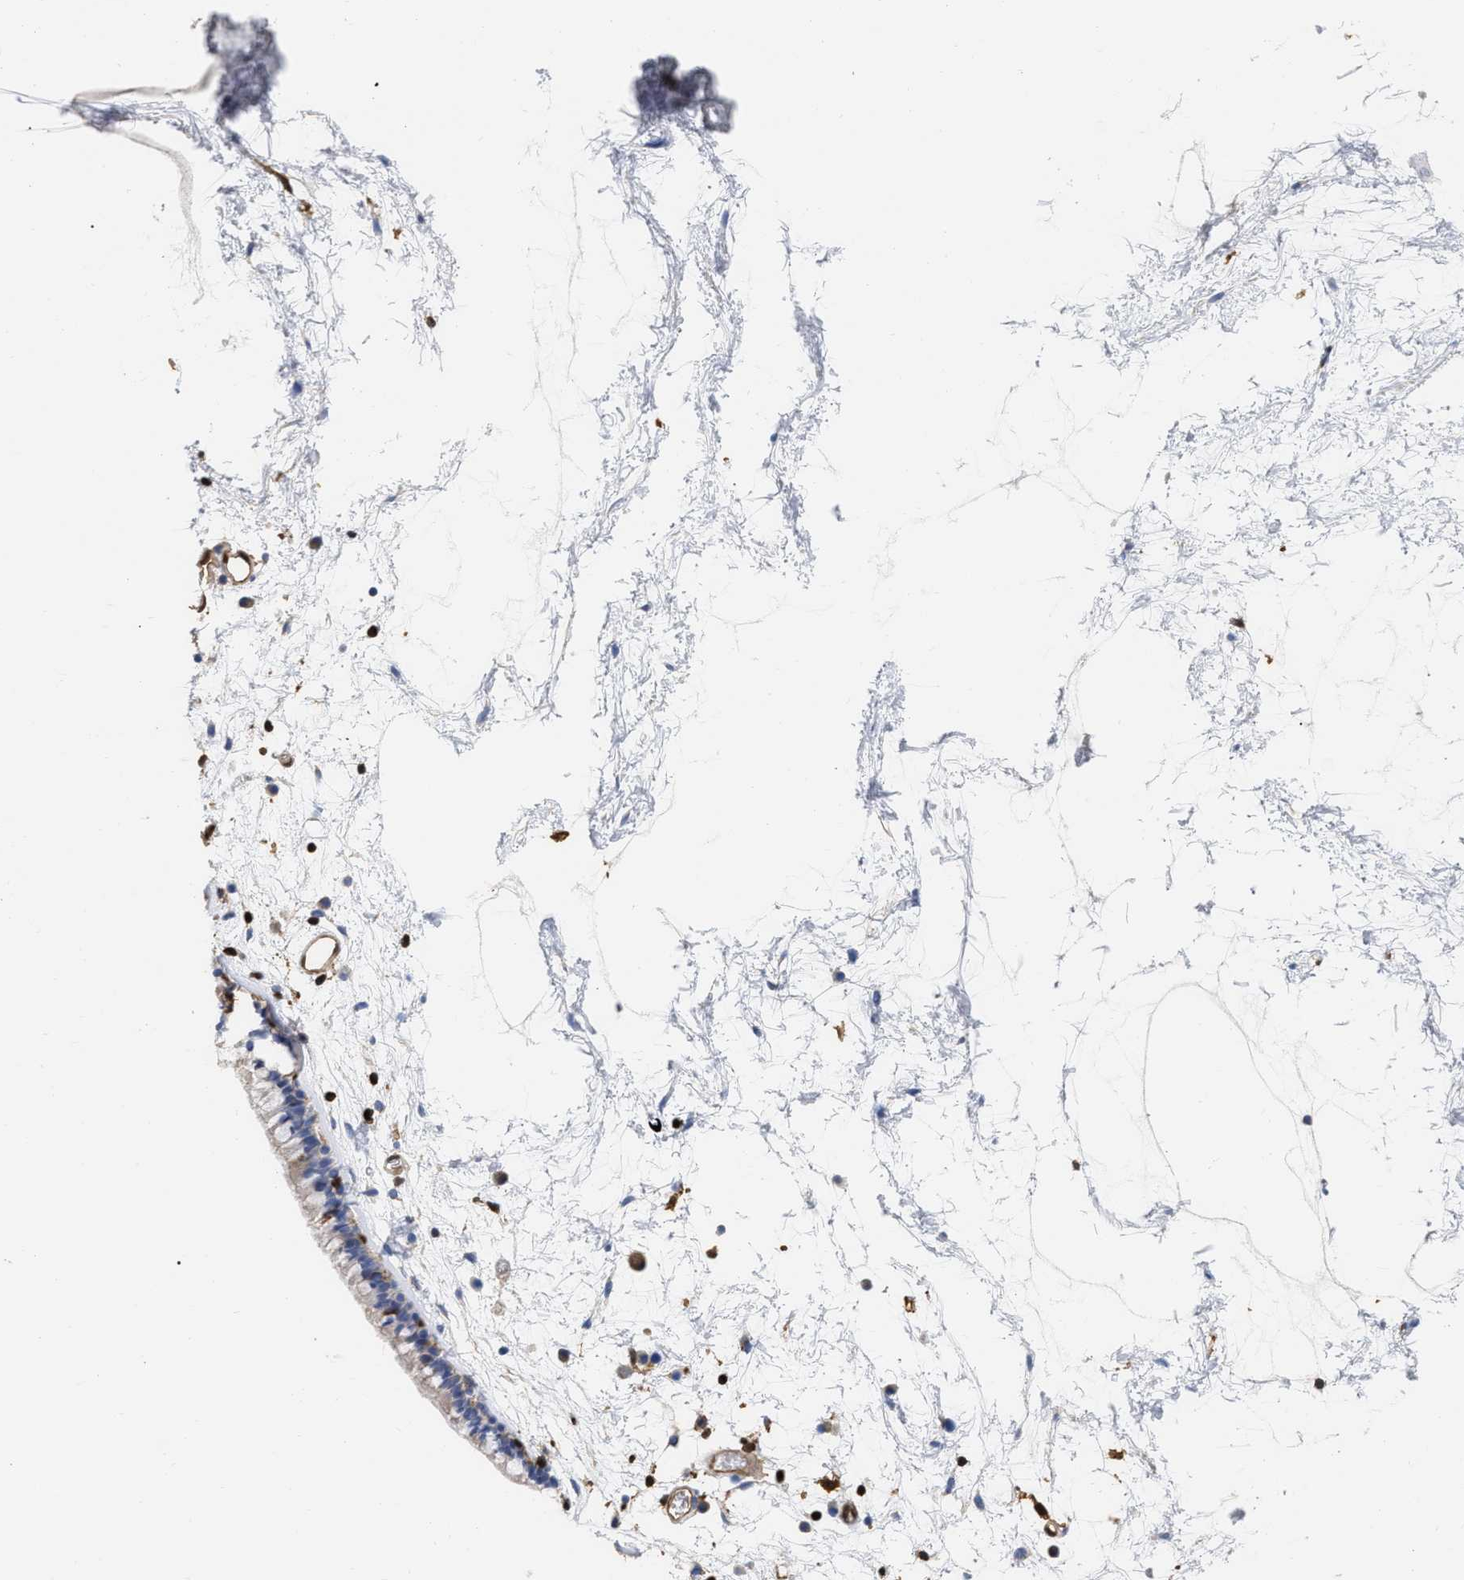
{"staining": {"intensity": "weak", "quantity": "<25%", "location": "cytoplasmic/membranous"}, "tissue": "nasopharynx", "cell_type": "Respiratory epithelial cells", "image_type": "normal", "snomed": [{"axis": "morphology", "description": "Normal tissue, NOS"}, {"axis": "morphology", "description": "Inflammation, NOS"}, {"axis": "topography", "description": "Nasopharynx"}], "caption": "This is an IHC histopathology image of benign nasopharynx. There is no positivity in respiratory epithelial cells.", "gene": "GIMAP4", "patient": {"sex": "male", "age": 48}}